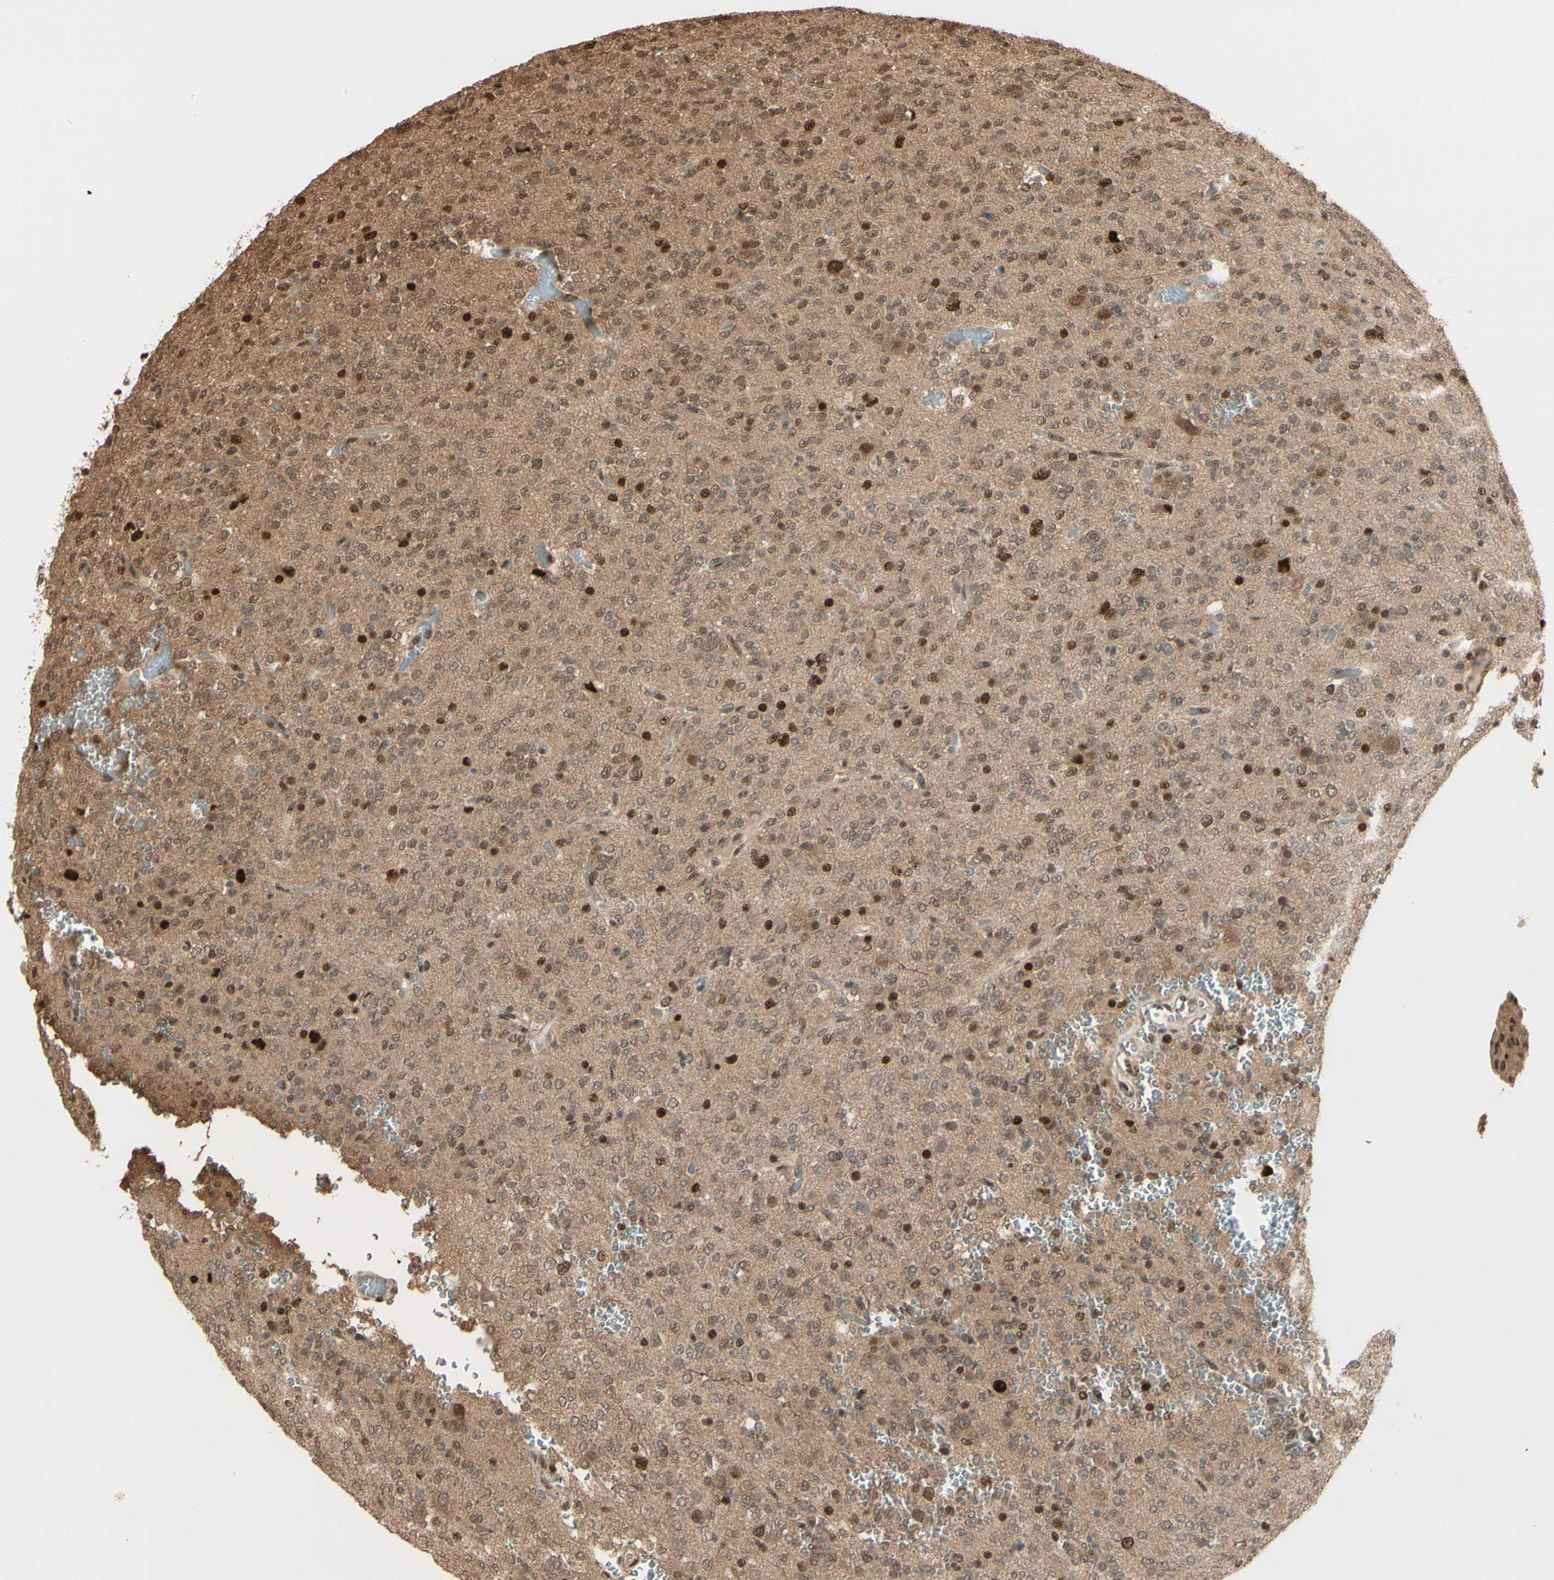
{"staining": {"intensity": "moderate", "quantity": ">75%", "location": "cytoplasmic/membranous,nuclear"}, "tissue": "glioma", "cell_type": "Tumor cells", "image_type": "cancer", "snomed": [{"axis": "morphology", "description": "Glioma, malignant, Low grade"}, {"axis": "topography", "description": "Brain"}], "caption": "IHC histopathology image of neoplastic tissue: malignant glioma (low-grade) stained using IHC reveals medium levels of moderate protein expression localized specifically in the cytoplasmic/membranous and nuclear of tumor cells, appearing as a cytoplasmic/membranous and nuclear brown color.", "gene": "HSF1", "patient": {"sex": "male", "age": 38}}